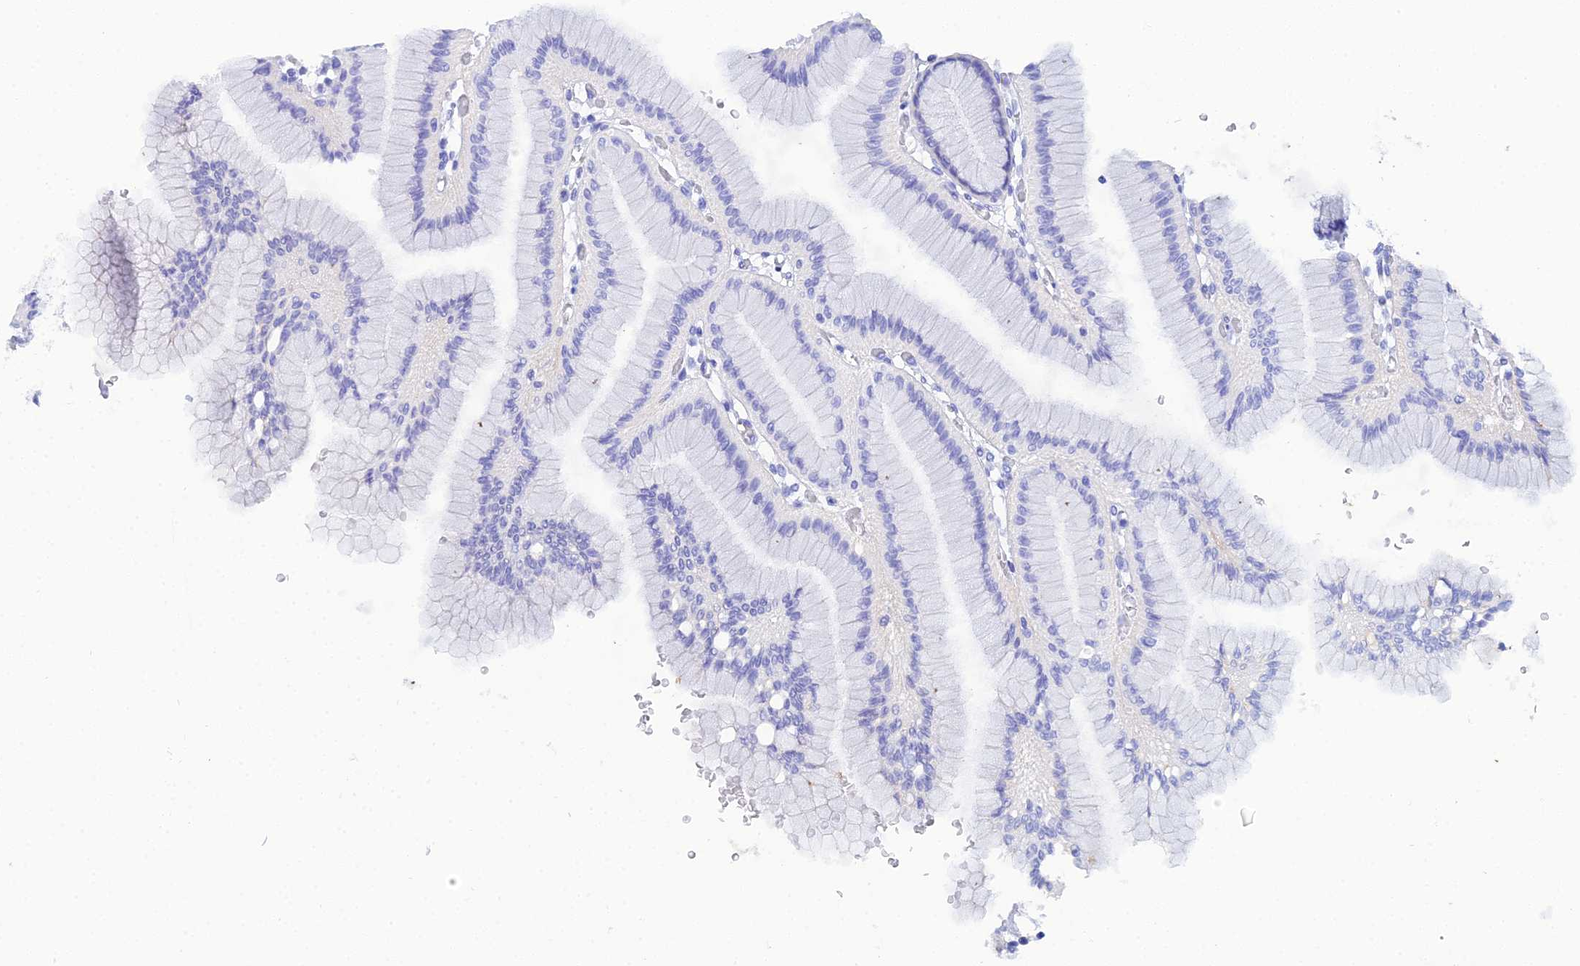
{"staining": {"intensity": "negative", "quantity": "none", "location": "none"}, "tissue": "stomach", "cell_type": "Glandular cells", "image_type": "normal", "snomed": [{"axis": "morphology", "description": "Normal tissue, NOS"}, {"axis": "morphology", "description": "Adenocarcinoma, NOS"}, {"axis": "morphology", "description": "Adenocarcinoma, High grade"}, {"axis": "topography", "description": "Stomach, upper"}, {"axis": "topography", "description": "Stomach"}], "caption": "Stomach stained for a protein using immunohistochemistry (IHC) exhibits no expression glandular cells.", "gene": "CELA3A", "patient": {"sex": "female", "age": 65}}